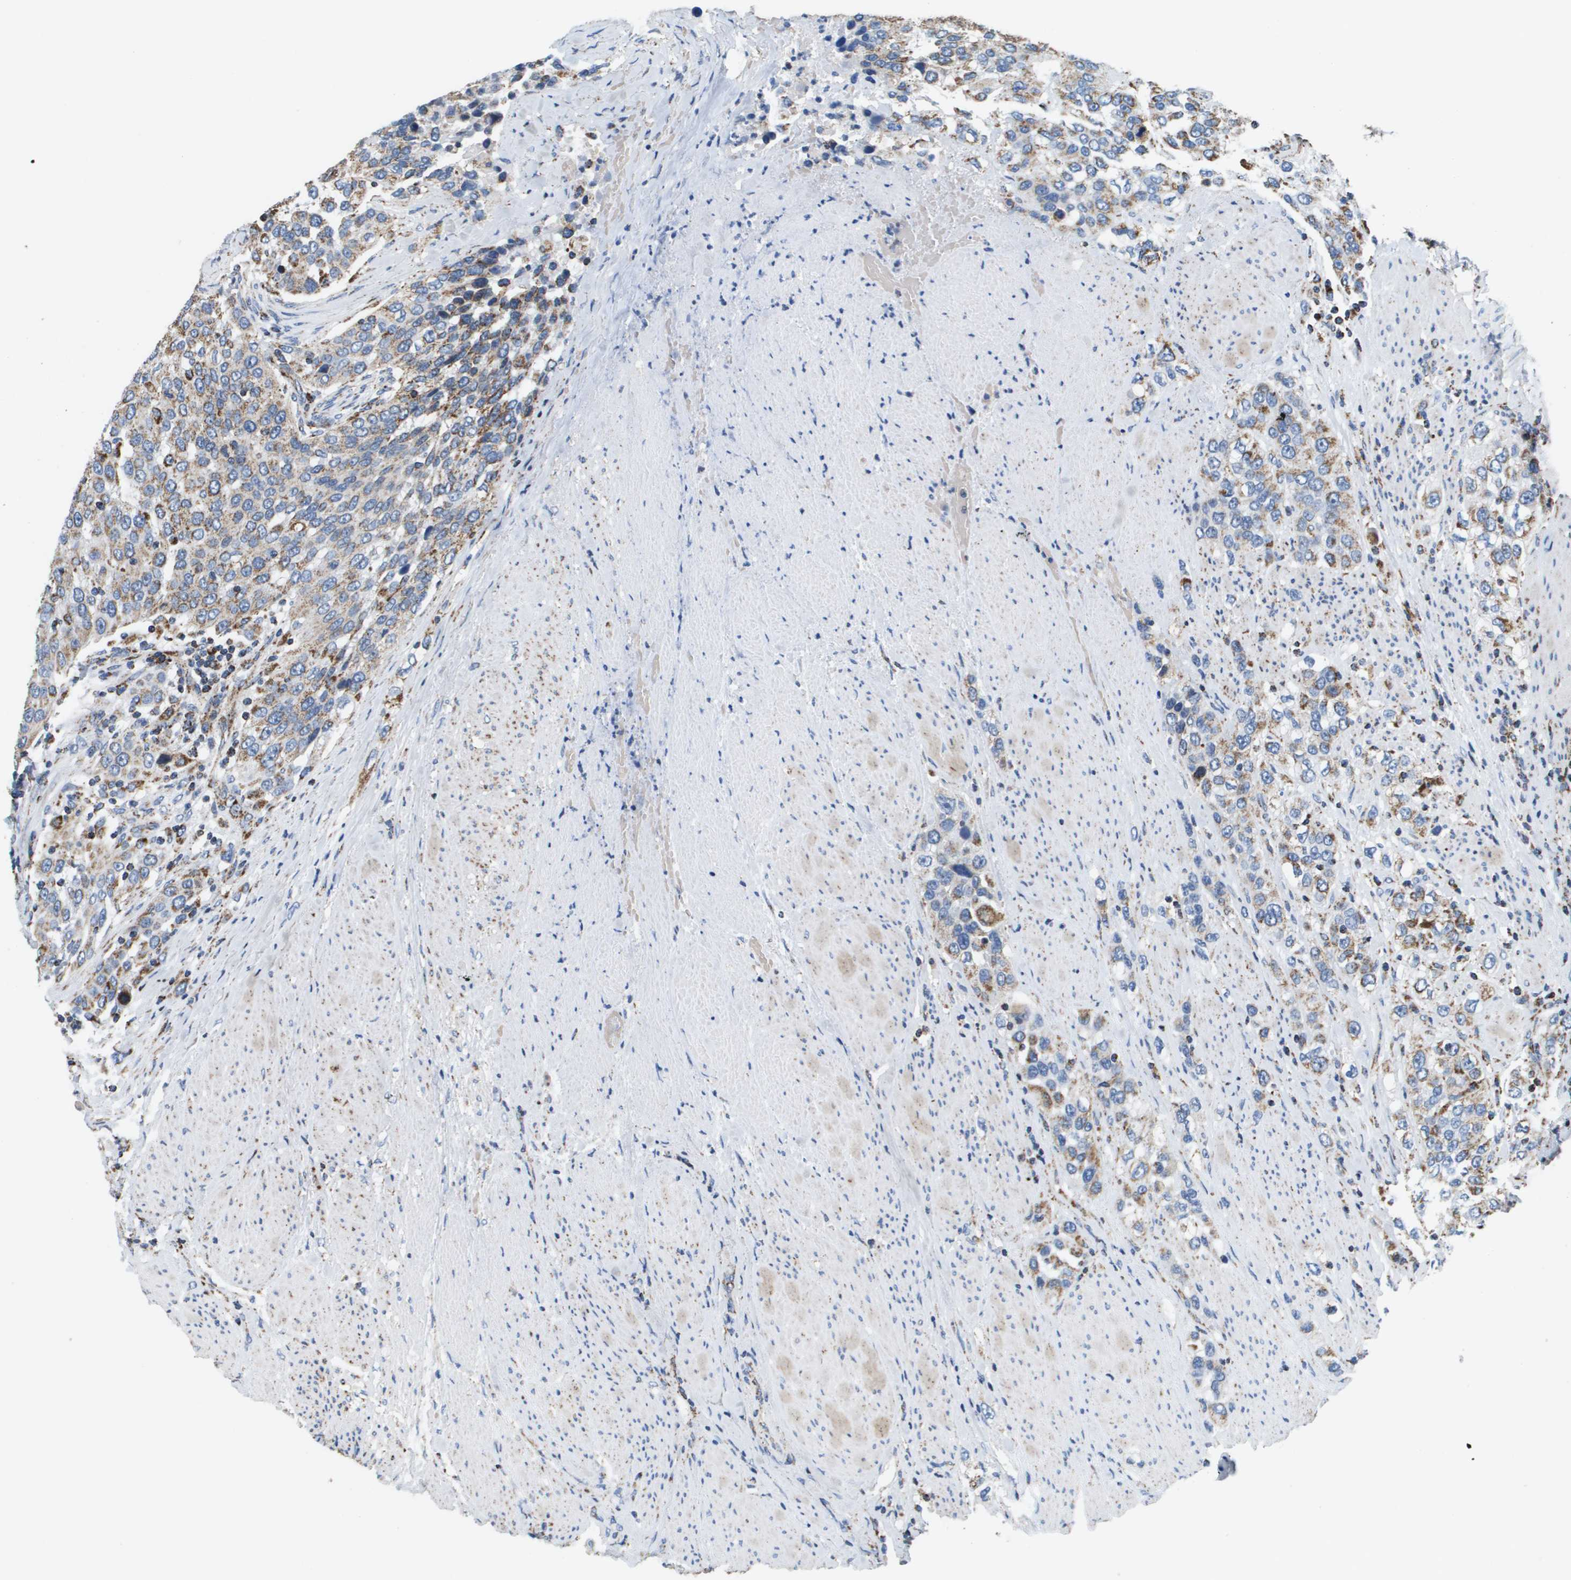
{"staining": {"intensity": "moderate", "quantity": ">75%", "location": "cytoplasmic/membranous"}, "tissue": "urothelial cancer", "cell_type": "Tumor cells", "image_type": "cancer", "snomed": [{"axis": "morphology", "description": "Urothelial carcinoma, High grade"}, {"axis": "topography", "description": "Urinary bladder"}], "caption": "Tumor cells exhibit medium levels of moderate cytoplasmic/membranous expression in approximately >75% of cells in urothelial cancer.", "gene": "ATP5F1B", "patient": {"sex": "female", "age": 80}}